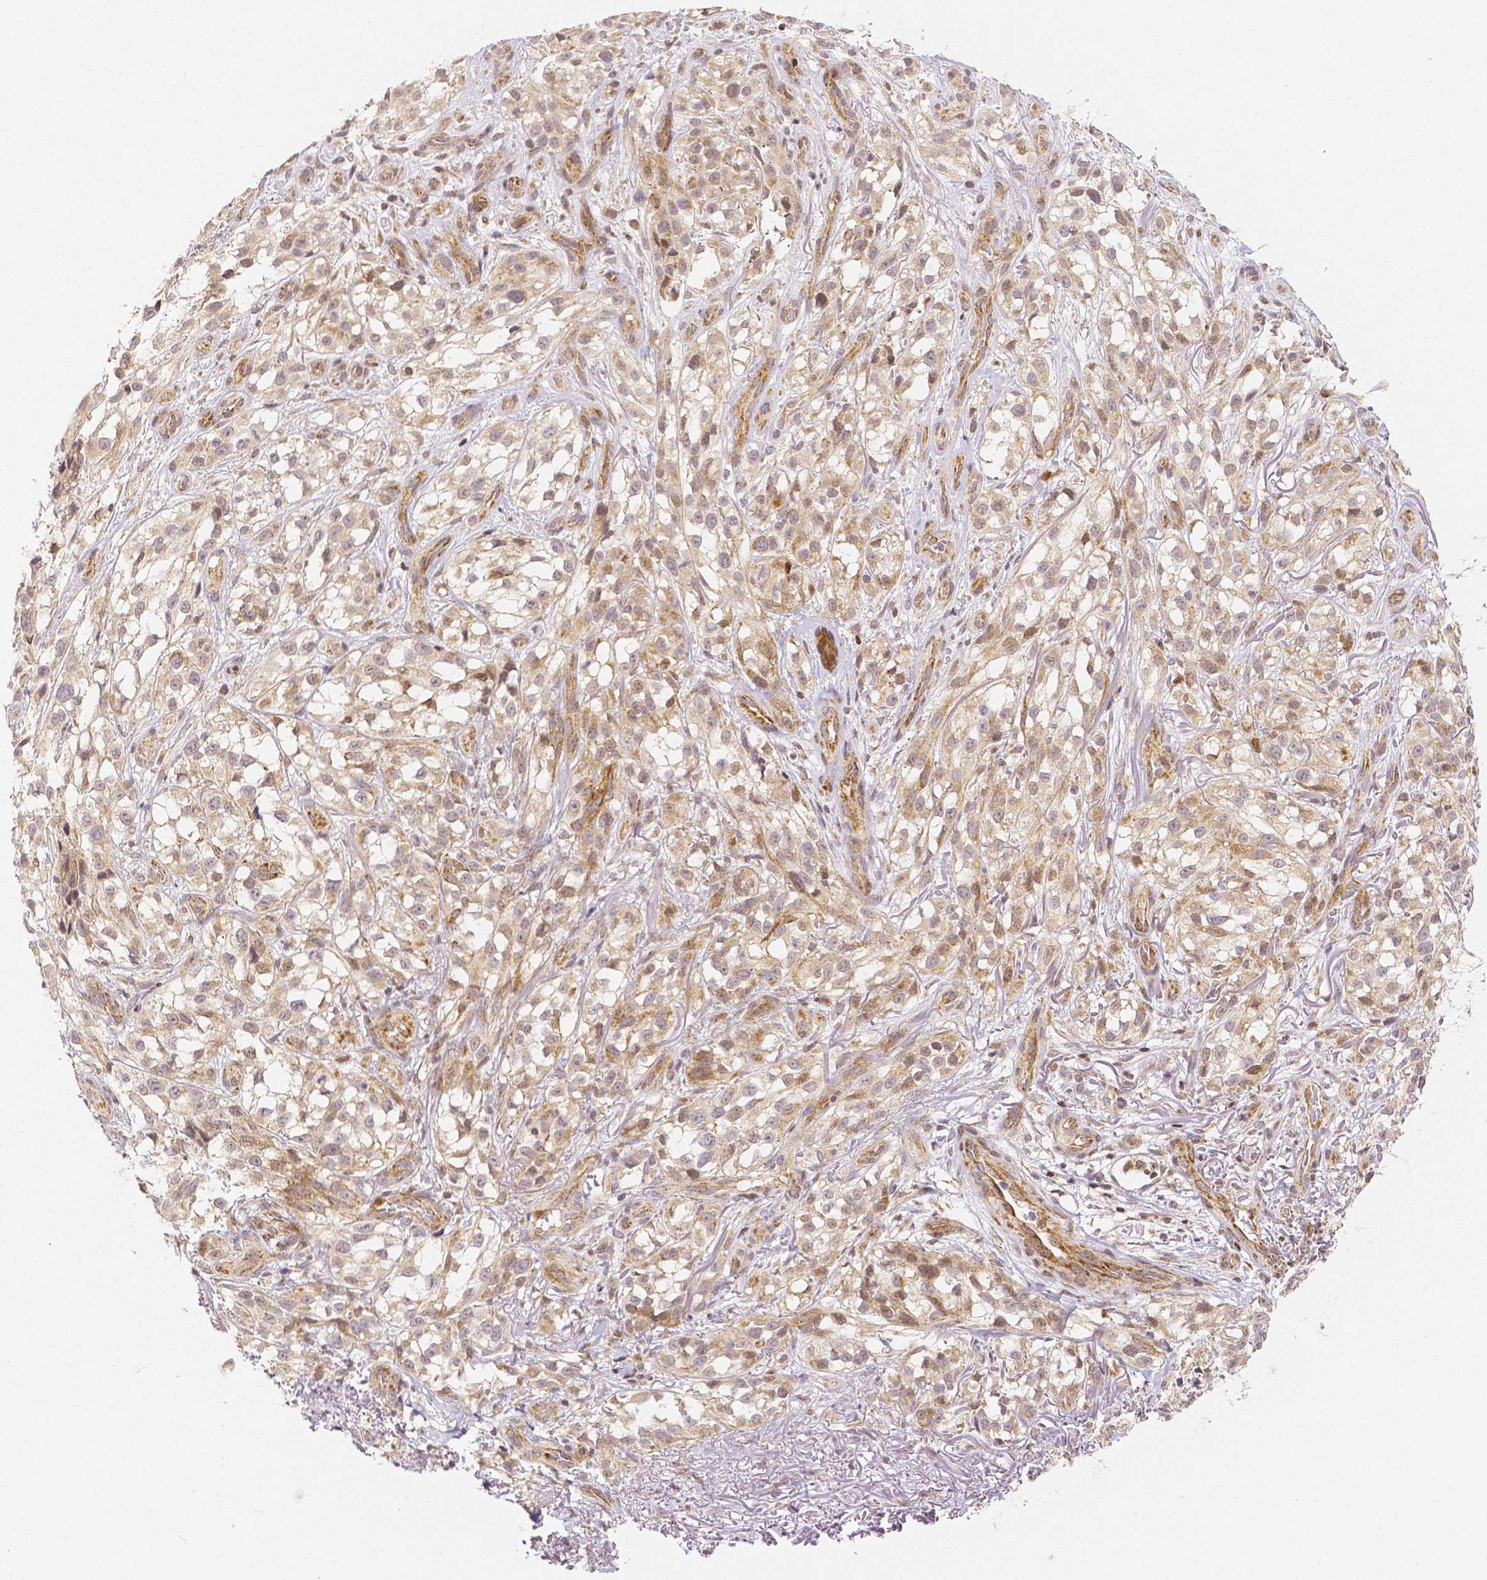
{"staining": {"intensity": "moderate", "quantity": "25%-75%", "location": "cytoplasmic/membranous,nuclear"}, "tissue": "melanoma", "cell_type": "Tumor cells", "image_type": "cancer", "snomed": [{"axis": "morphology", "description": "Malignant melanoma, NOS"}, {"axis": "topography", "description": "Skin"}], "caption": "Human malignant melanoma stained for a protein (brown) shows moderate cytoplasmic/membranous and nuclear positive expression in approximately 25%-75% of tumor cells.", "gene": "RHOT1", "patient": {"sex": "female", "age": 85}}